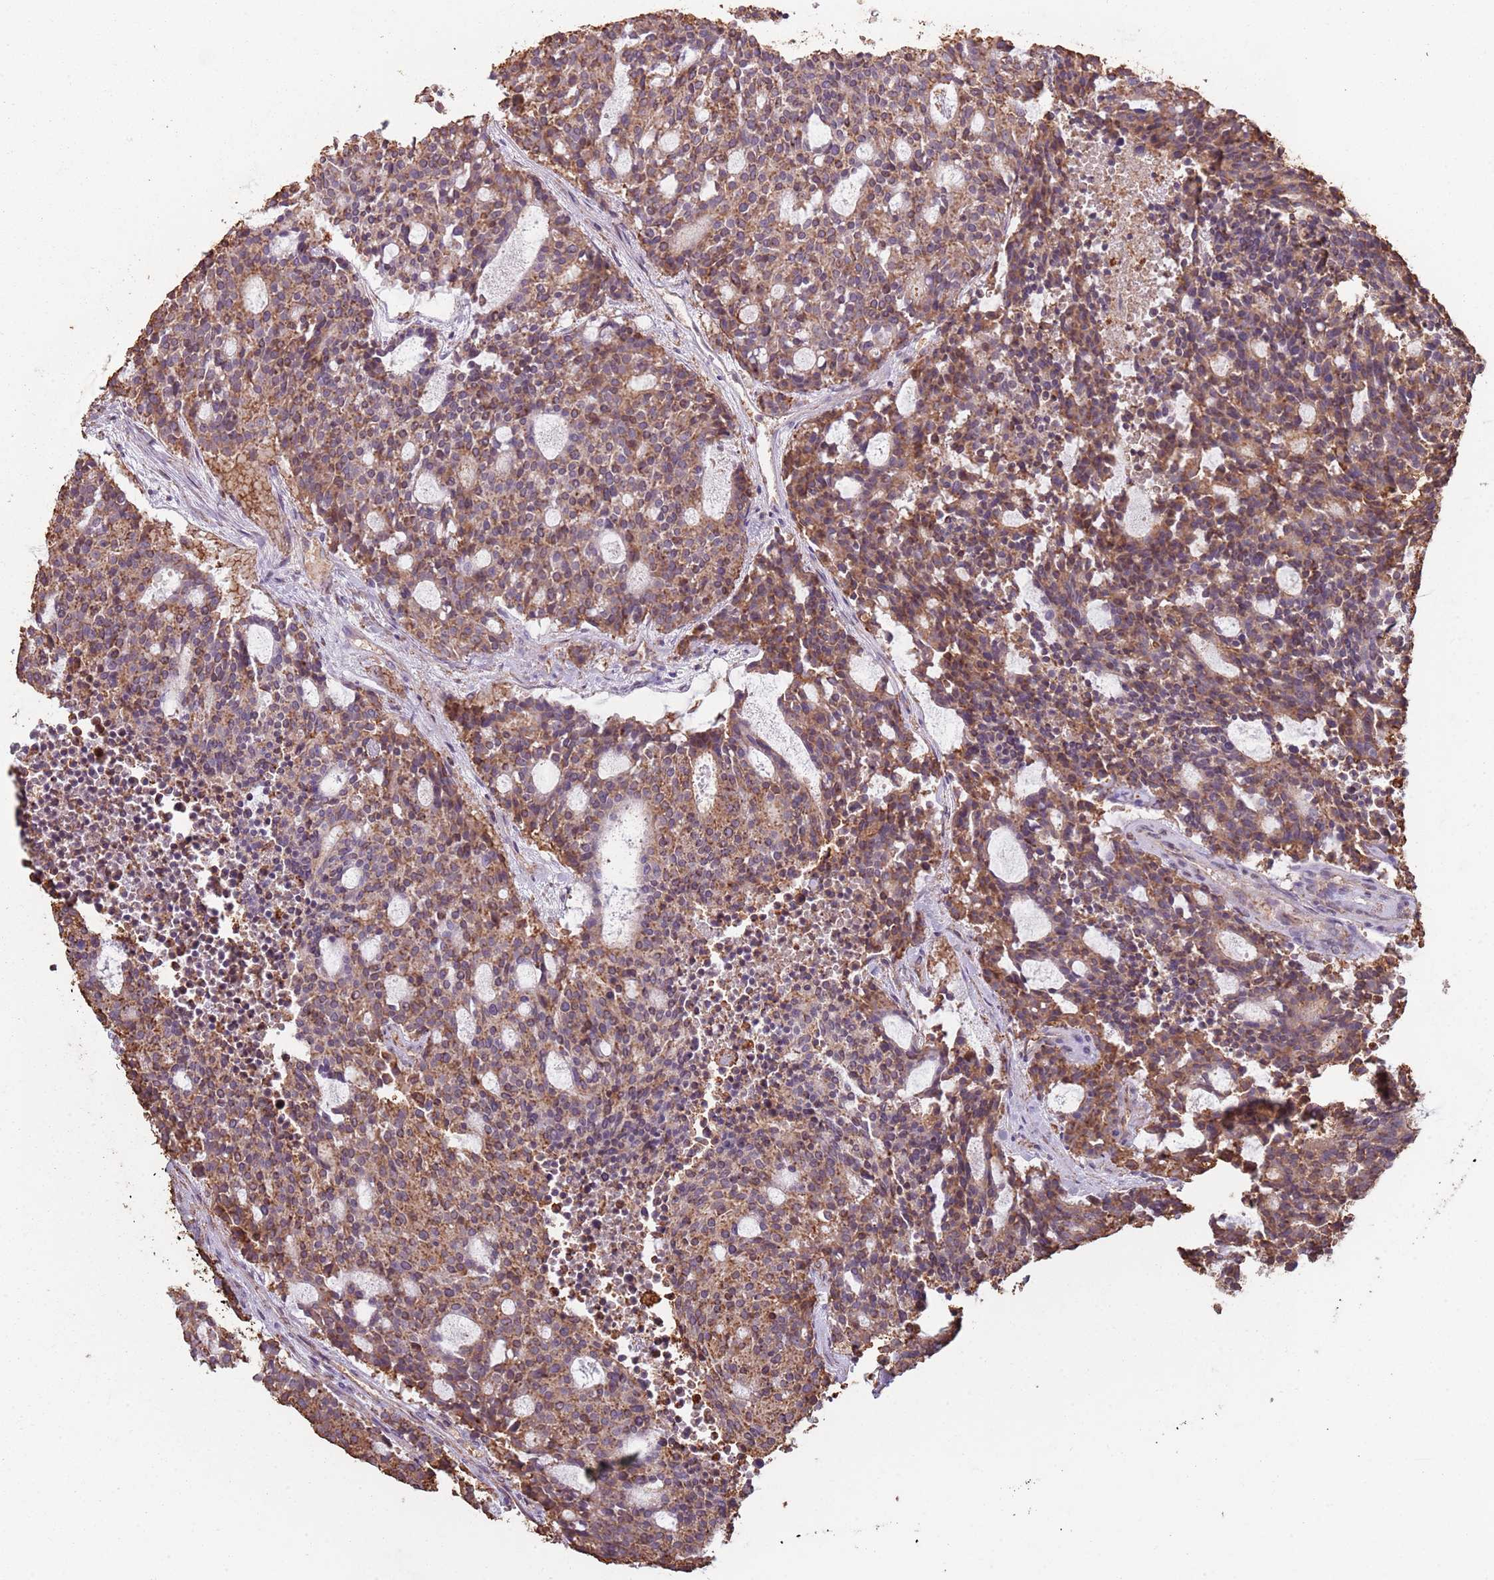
{"staining": {"intensity": "moderate", "quantity": ">75%", "location": "cytoplasmic/membranous"}, "tissue": "carcinoid", "cell_type": "Tumor cells", "image_type": "cancer", "snomed": [{"axis": "morphology", "description": "Carcinoid, malignant, NOS"}, {"axis": "topography", "description": "Pancreas"}], "caption": "A histopathology image showing moderate cytoplasmic/membranous positivity in approximately >75% of tumor cells in malignant carcinoid, as visualized by brown immunohistochemical staining.", "gene": "ATOSB", "patient": {"sex": "female", "age": 54}}